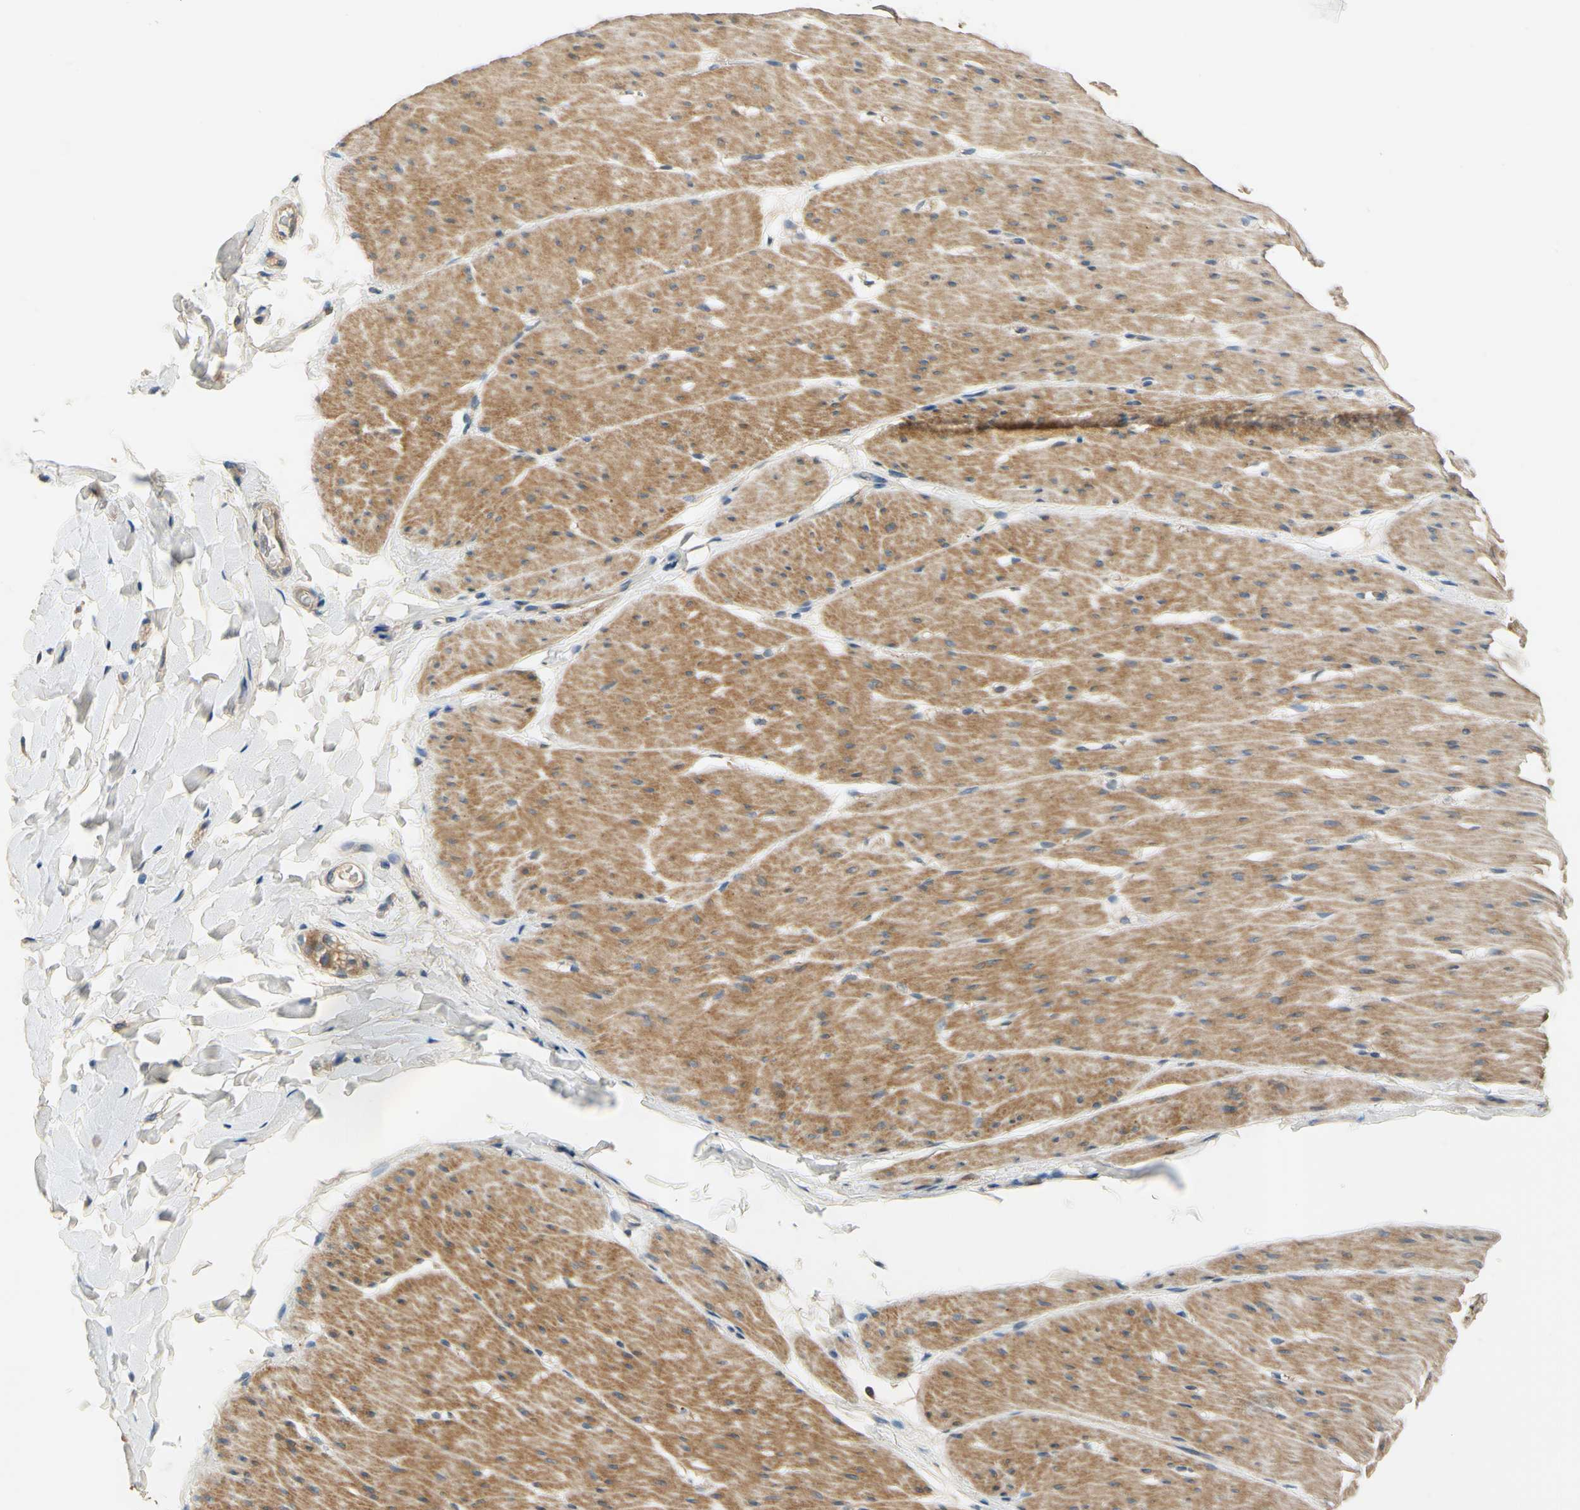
{"staining": {"intensity": "moderate", "quantity": ">75%", "location": "cytoplasmic/membranous"}, "tissue": "smooth muscle", "cell_type": "Smooth muscle cells", "image_type": "normal", "snomed": [{"axis": "morphology", "description": "Normal tissue, NOS"}, {"axis": "topography", "description": "Smooth muscle"}, {"axis": "topography", "description": "Colon"}], "caption": "About >75% of smooth muscle cells in normal smooth muscle exhibit moderate cytoplasmic/membranous protein positivity as visualized by brown immunohistochemical staining.", "gene": "SIGLEC5", "patient": {"sex": "male", "age": 67}}